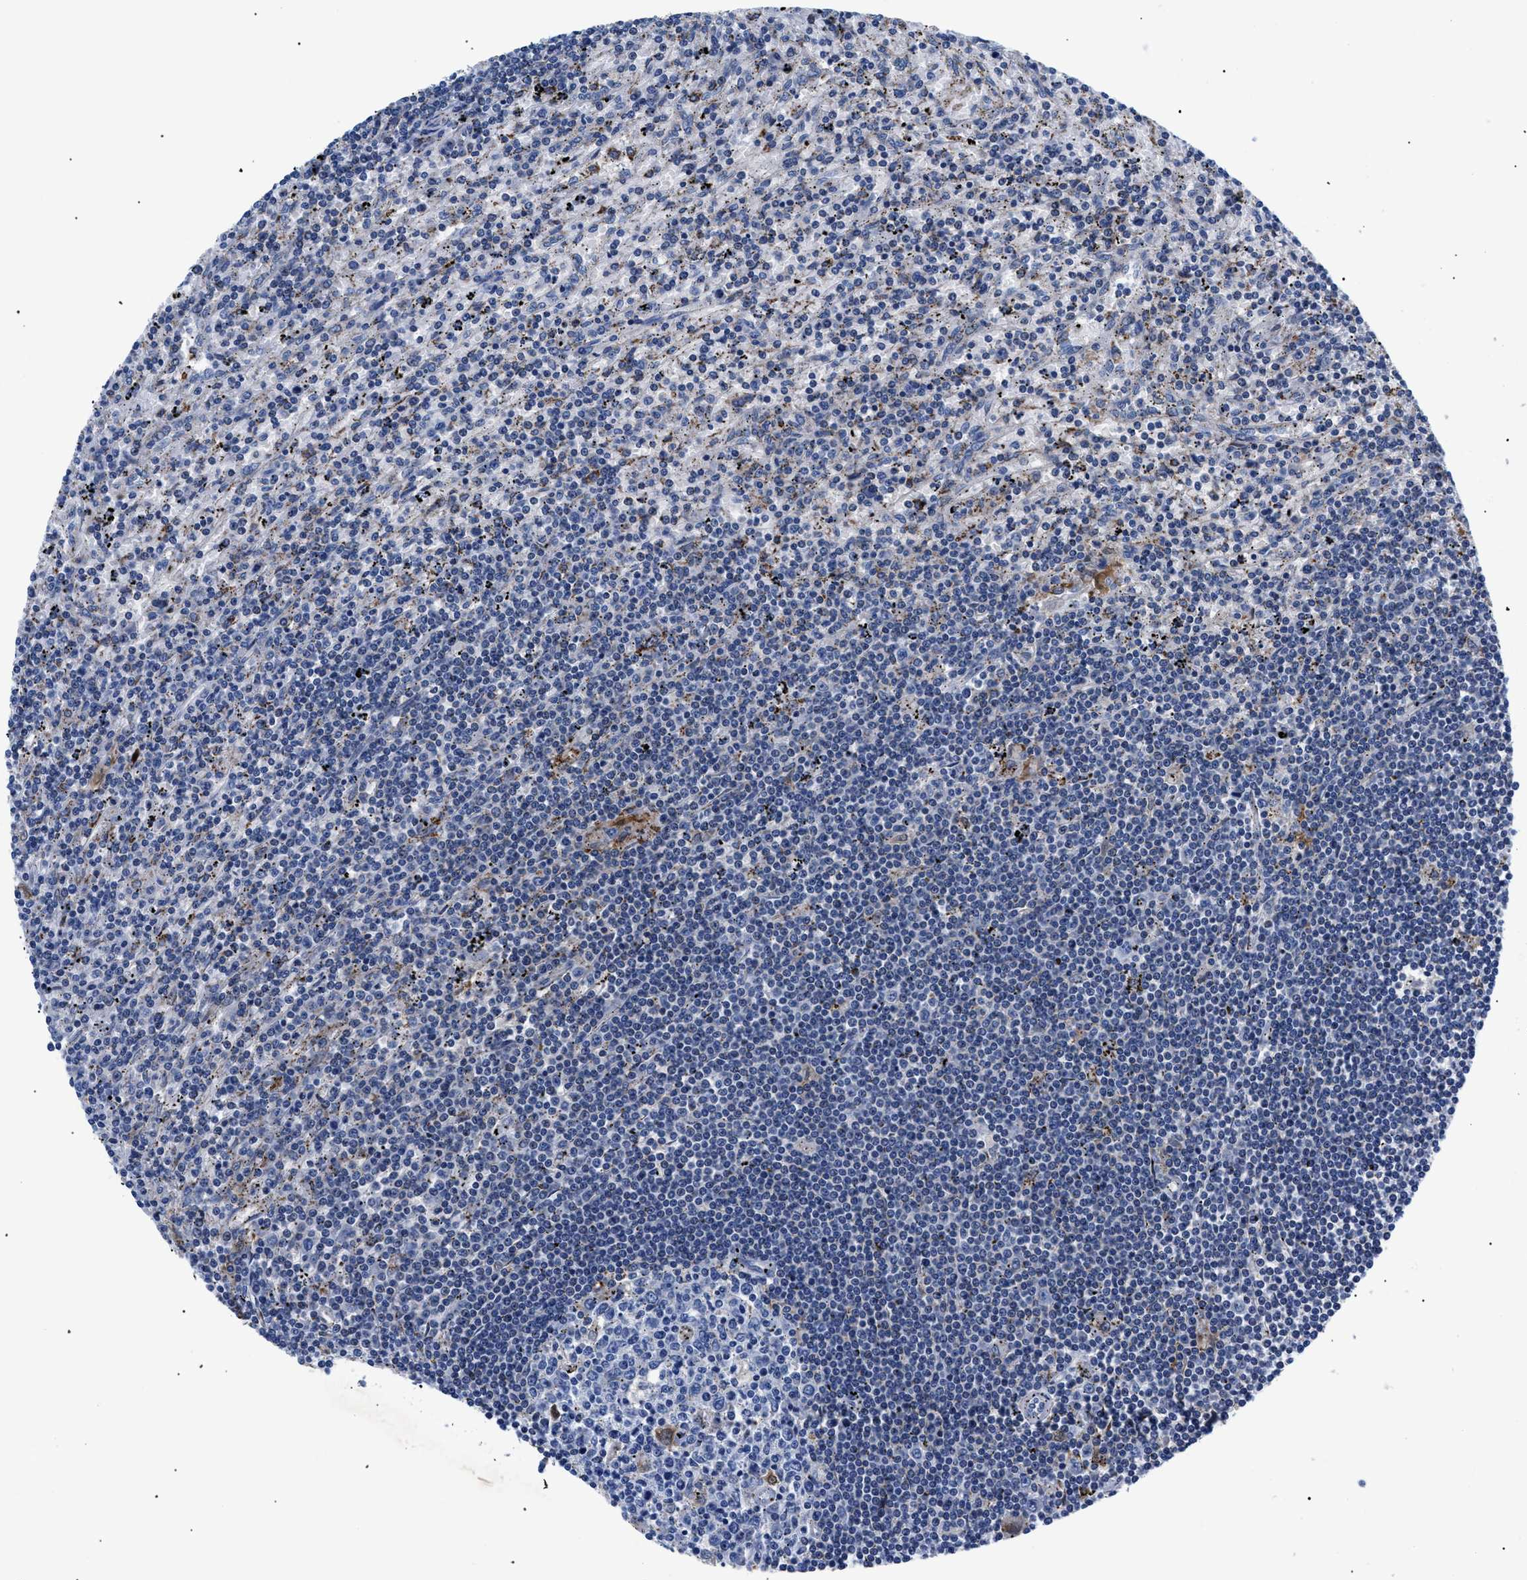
{"staining": {"intensity": "negative", "quantity": "none", "location": "none"}, "tissue": "lymphoma", "cell_type": "Tumor cells", "image_type": "cancer", "snomed": [{"axis": "morphology", "description": "Malignant lymphoma, non-Hodgkin's type, Low grade"}, {"axis": "topography", "description": "Spleen"}], "caption": "DAB (3,3'-diaminobenzidine) immunohistochemical staining of human lymphoma shows no significant positivity in tumor cells.", "gene": "GPR149", "patient": {"sex": "male", "age": 76}}